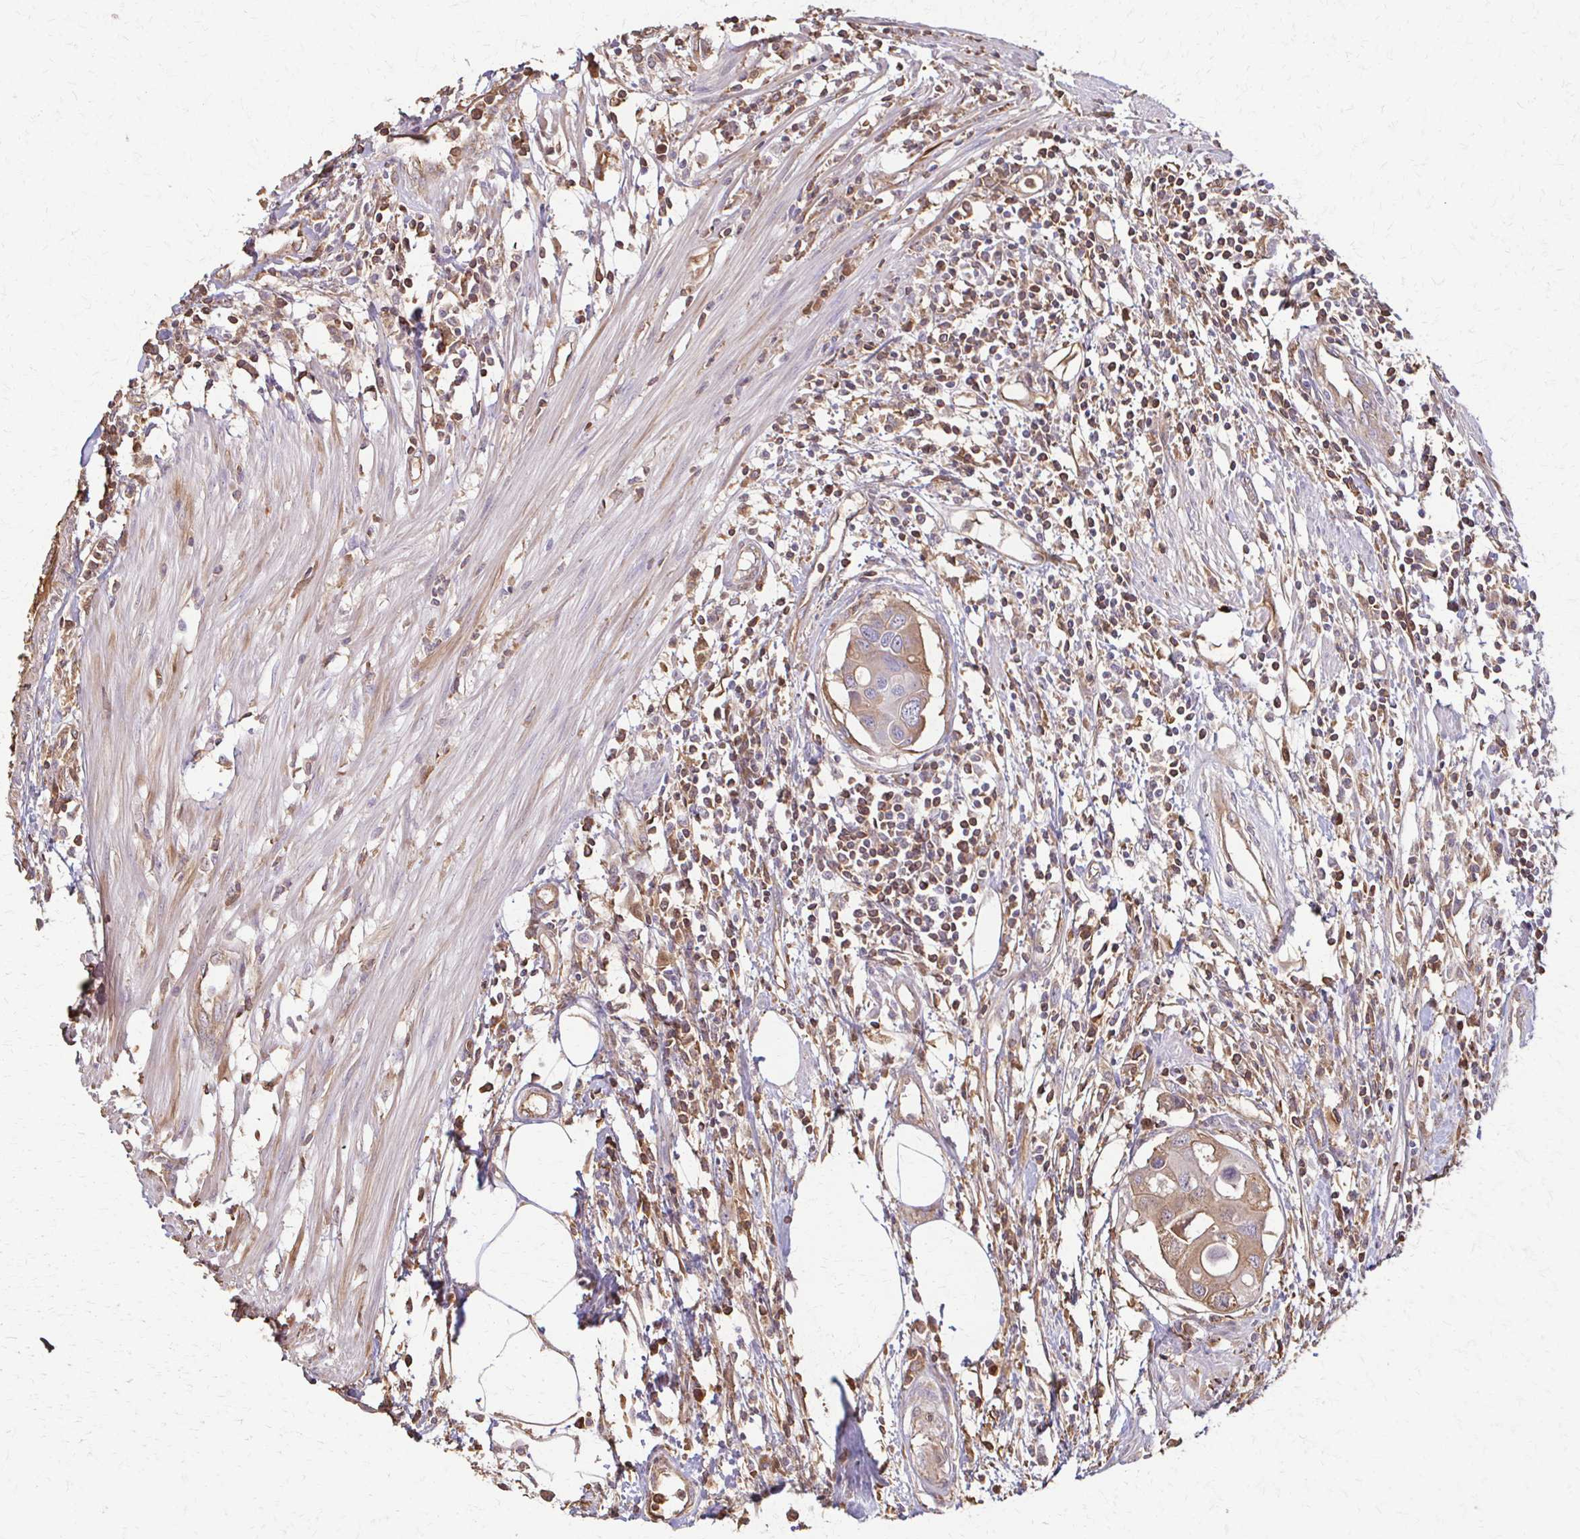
{"staining": {"intensity": "weak", "quantity": "25%-75%", "location": "cytoplasmic/membranous"}, "tissue": "colorectal cancer", "cell_type": "Tumor cells", "image_type": "cancer", "snomed": [{"axis": "morphology", "description": "Adenocarcinoma, NOS"}, {"axis": "topography", "description": "Colon"}], "caption": "Adenocarcinoma (colorectal) stained with DAB immunohistochemistry (IHC) reveals low levels of weak cytoplasmic/membranous expression in approximately 25%-75% of tumor cells.", "gene": "IL18BP", "patient": {"sex": "male", "age": 77}}